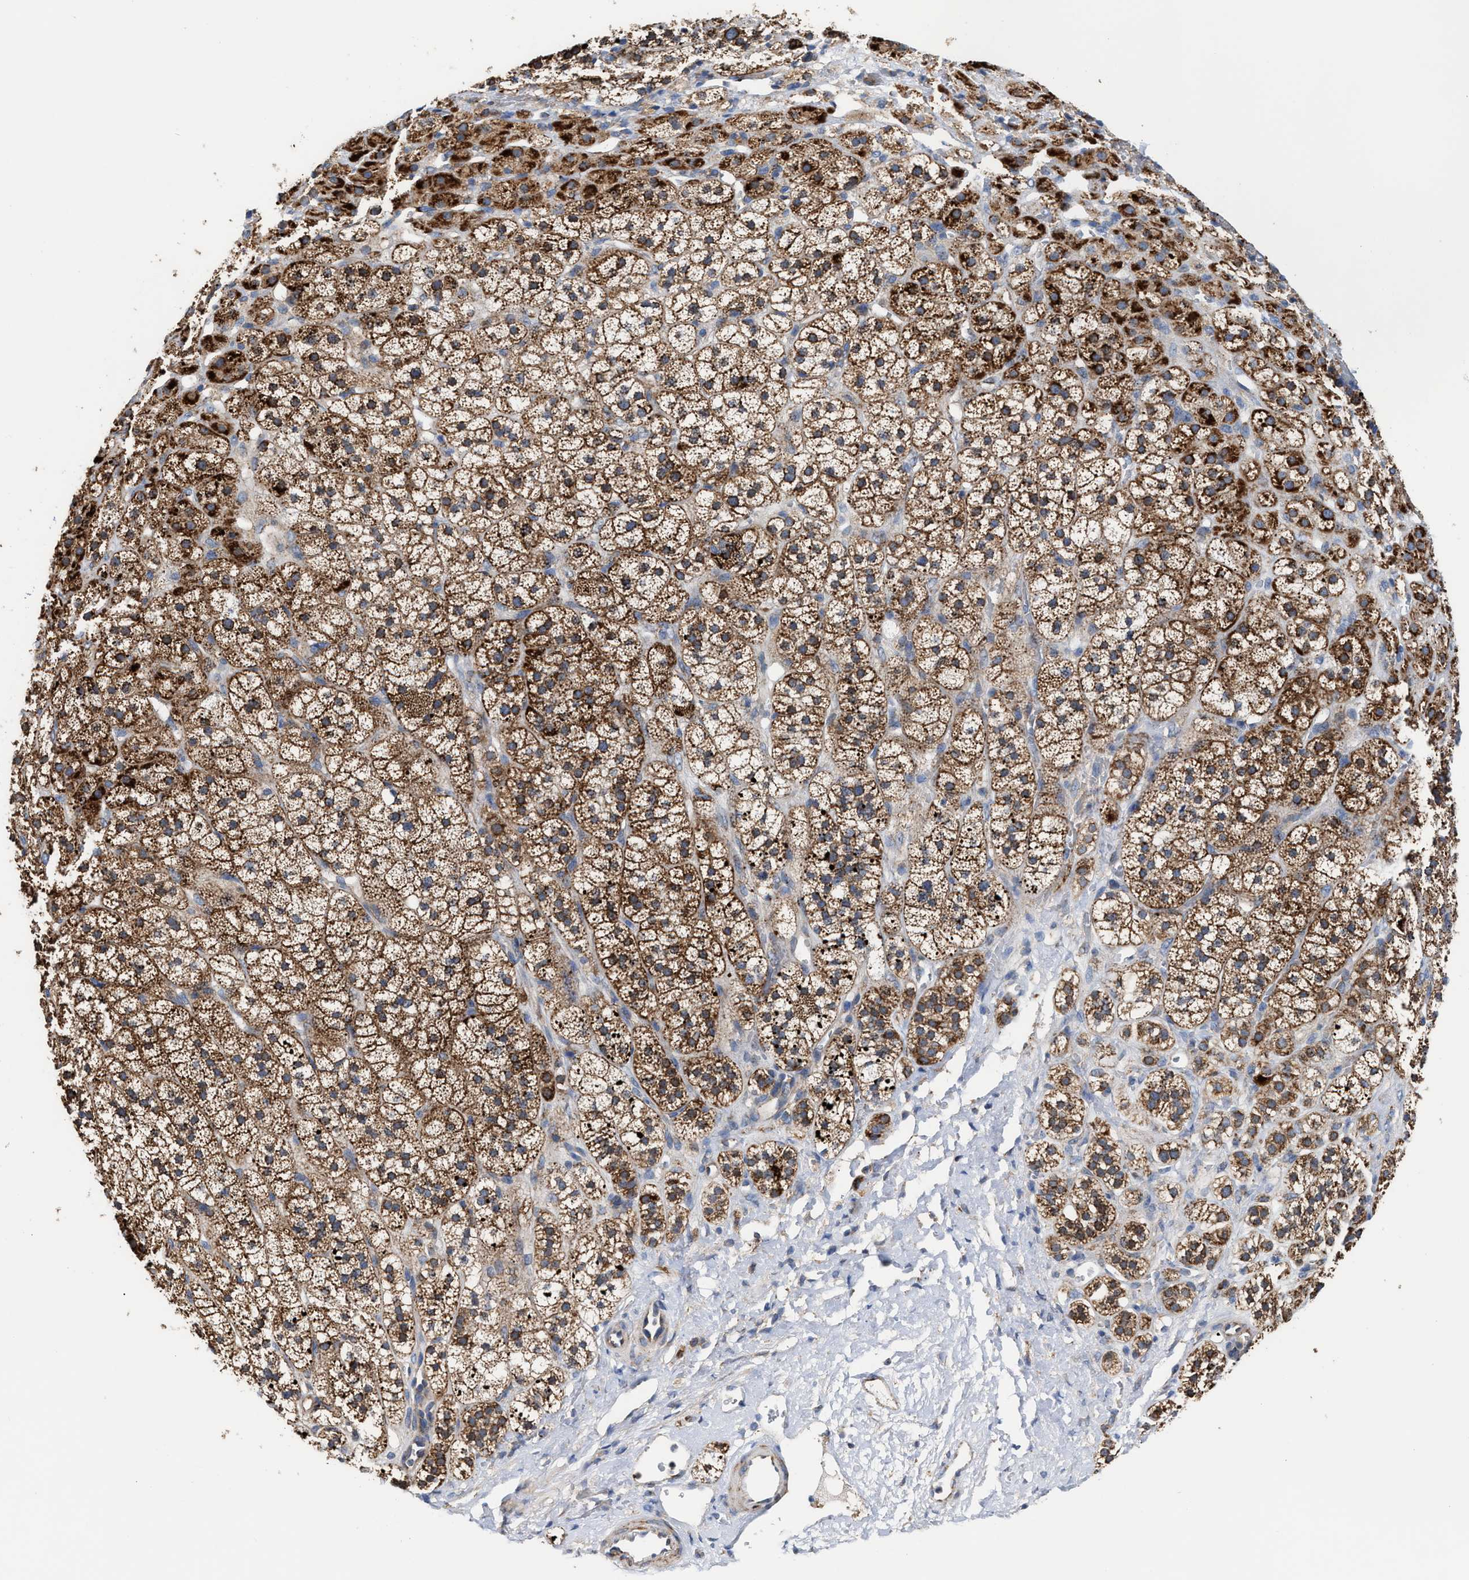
{"staining": {"intensity": "strong", "quantity": "25%-75%", "location": "cytoplasmic/membranous"}, "tissue": "adrenal gland", "cell_type": "Glandular cells", "image_type": "normal", "snomed": [{"axis": "morphology", "description": "Normal tissue, NOS"}, {"axis": "topography", "description": "Adrenal gland"}], "caption": "The photomicrograph displays immunohistochemical staining of unremarkable adrenal gland. There is strong cytoplasmic/membranous expression is appreciated in approximately 25%-75% of glandular cells.", "gene": "MECR", "patient": {"sex": "male", "age": 56}}